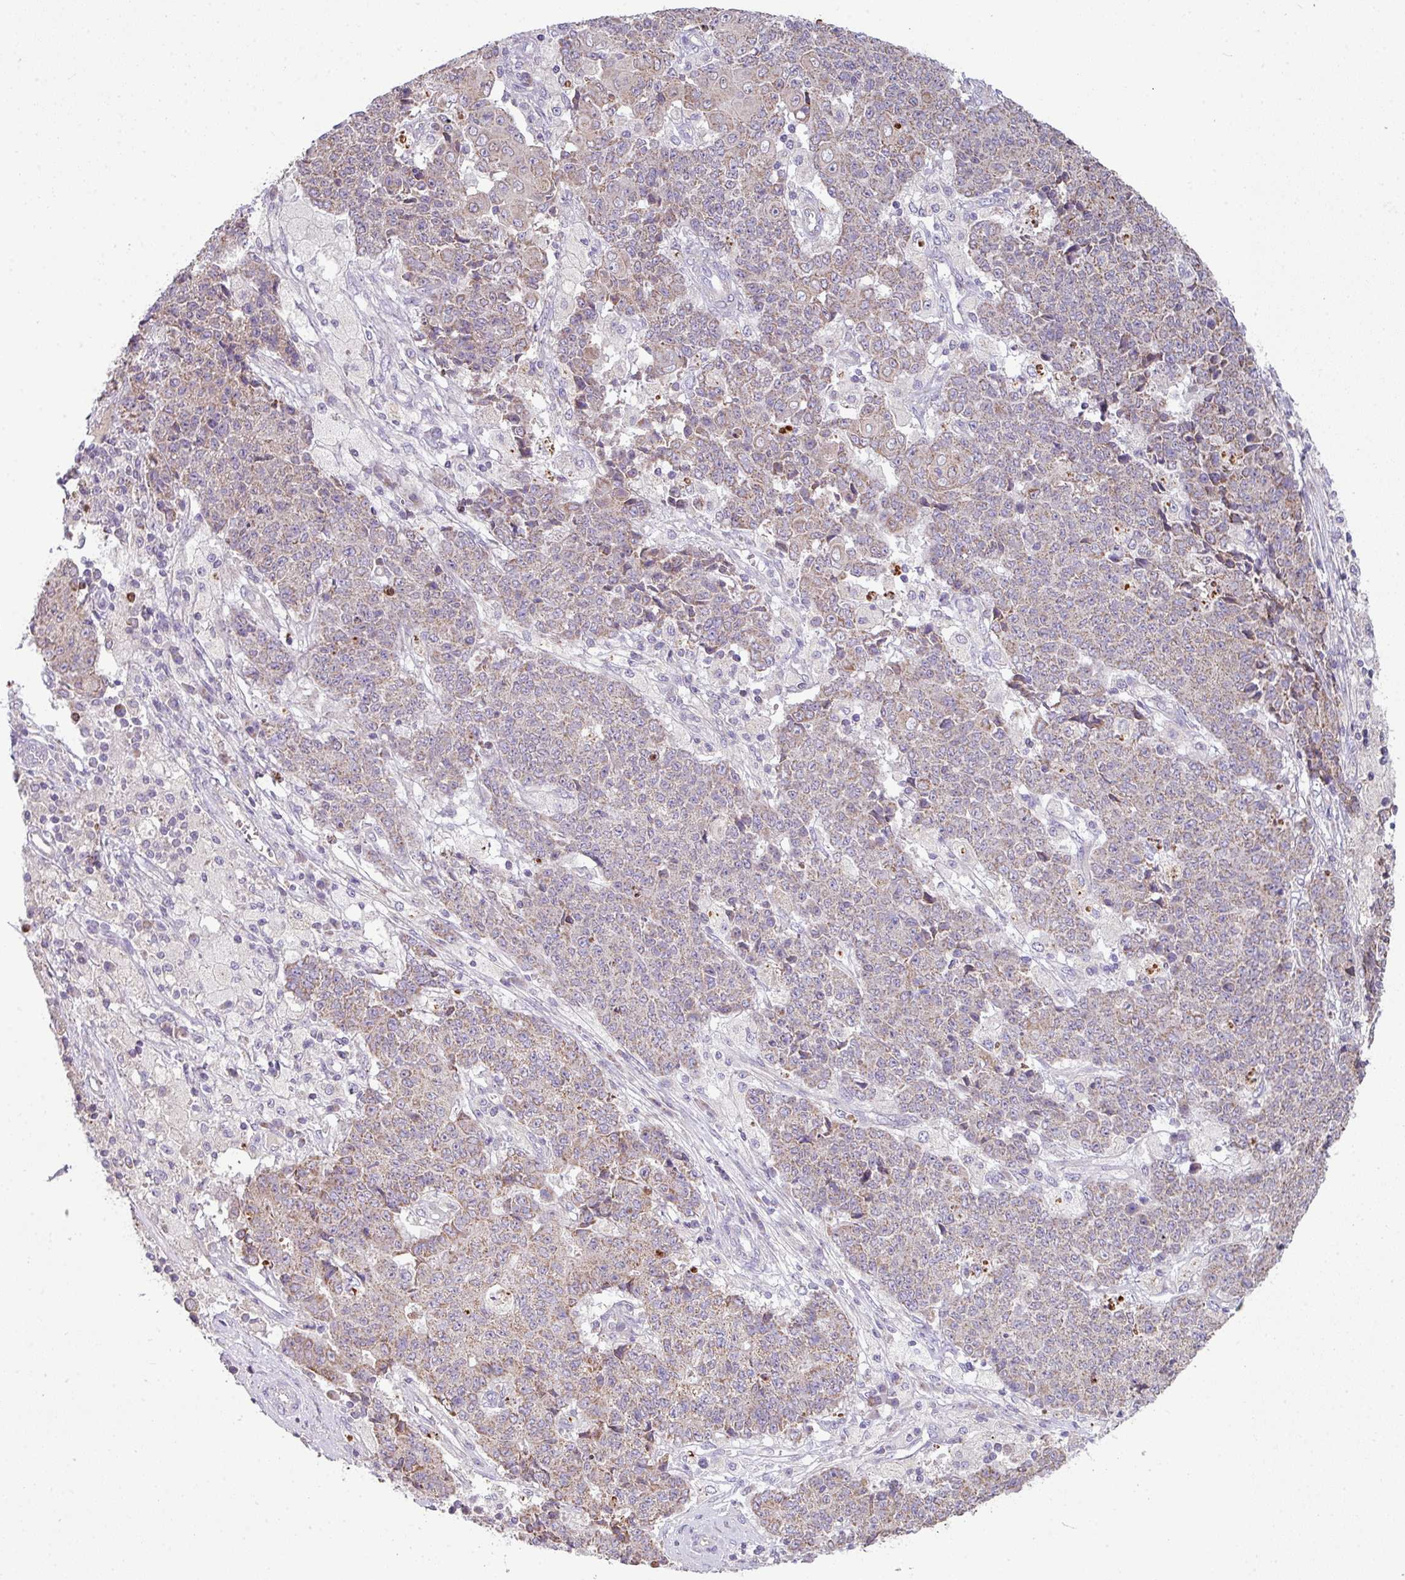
{"staining": {"intensity": "weak", "quantity": "25%-75%", "location": "cytoplasmic/membranous"}, "tissue": "ovarian cancer", "cell_type": "Tumor cells", "image_type": "cancer", "snomed": [{"axis": "morphology", "description": "Carcinoma, endometroid"}, {"axis": "topography", "description": "Ovary"}], "caption": "The histopathology image displays immunohistochemical staining of ovarian cancer (endometroid carcinoma). There is weak cytoplasmic/membranous positivity is seen in approximately 25%-75% of tumor cells. The protein of interest is shown in brown color, while the nuclei are stained blue.", "gene": "LRRC9", "patient": {"sex": "female", "age": 42}}